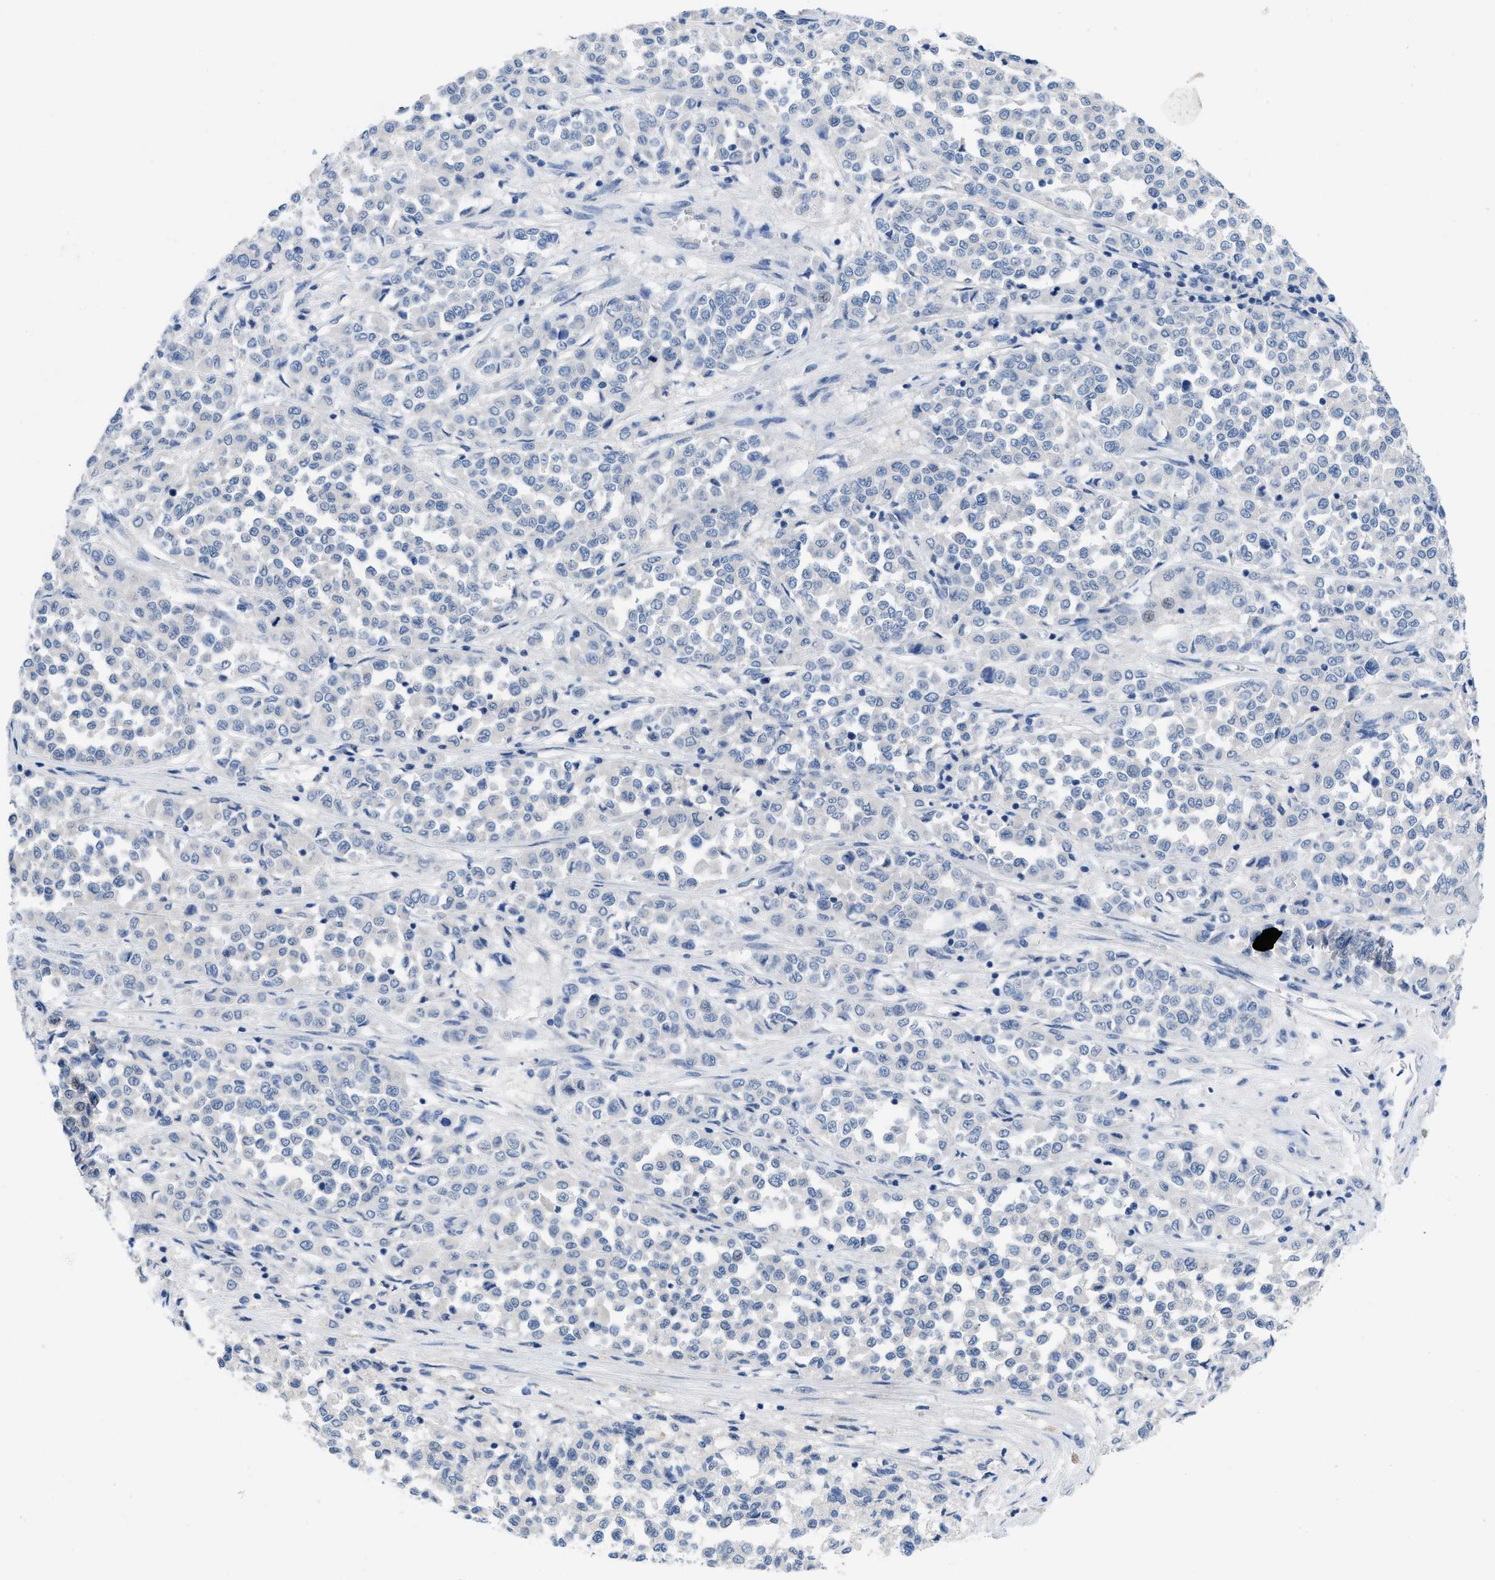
{"staining": {"intensity": "negative", "quantity": "none", "location": "none"}, "tissue": "melanoma", "cell_type": "Tumor cells", "image_type": "cancer", "snomed": [{"axis": "morphology", "description": "Malignant melanoma, Metastatic site"}, {"axis": "topography", "description": "Pancreas"}], "caption": "Tumor cells are negative for protein expression in human malignant melanoma (metastatic site).", "gene": "PYY", "patient": {"sex": "female", "age": 30}}